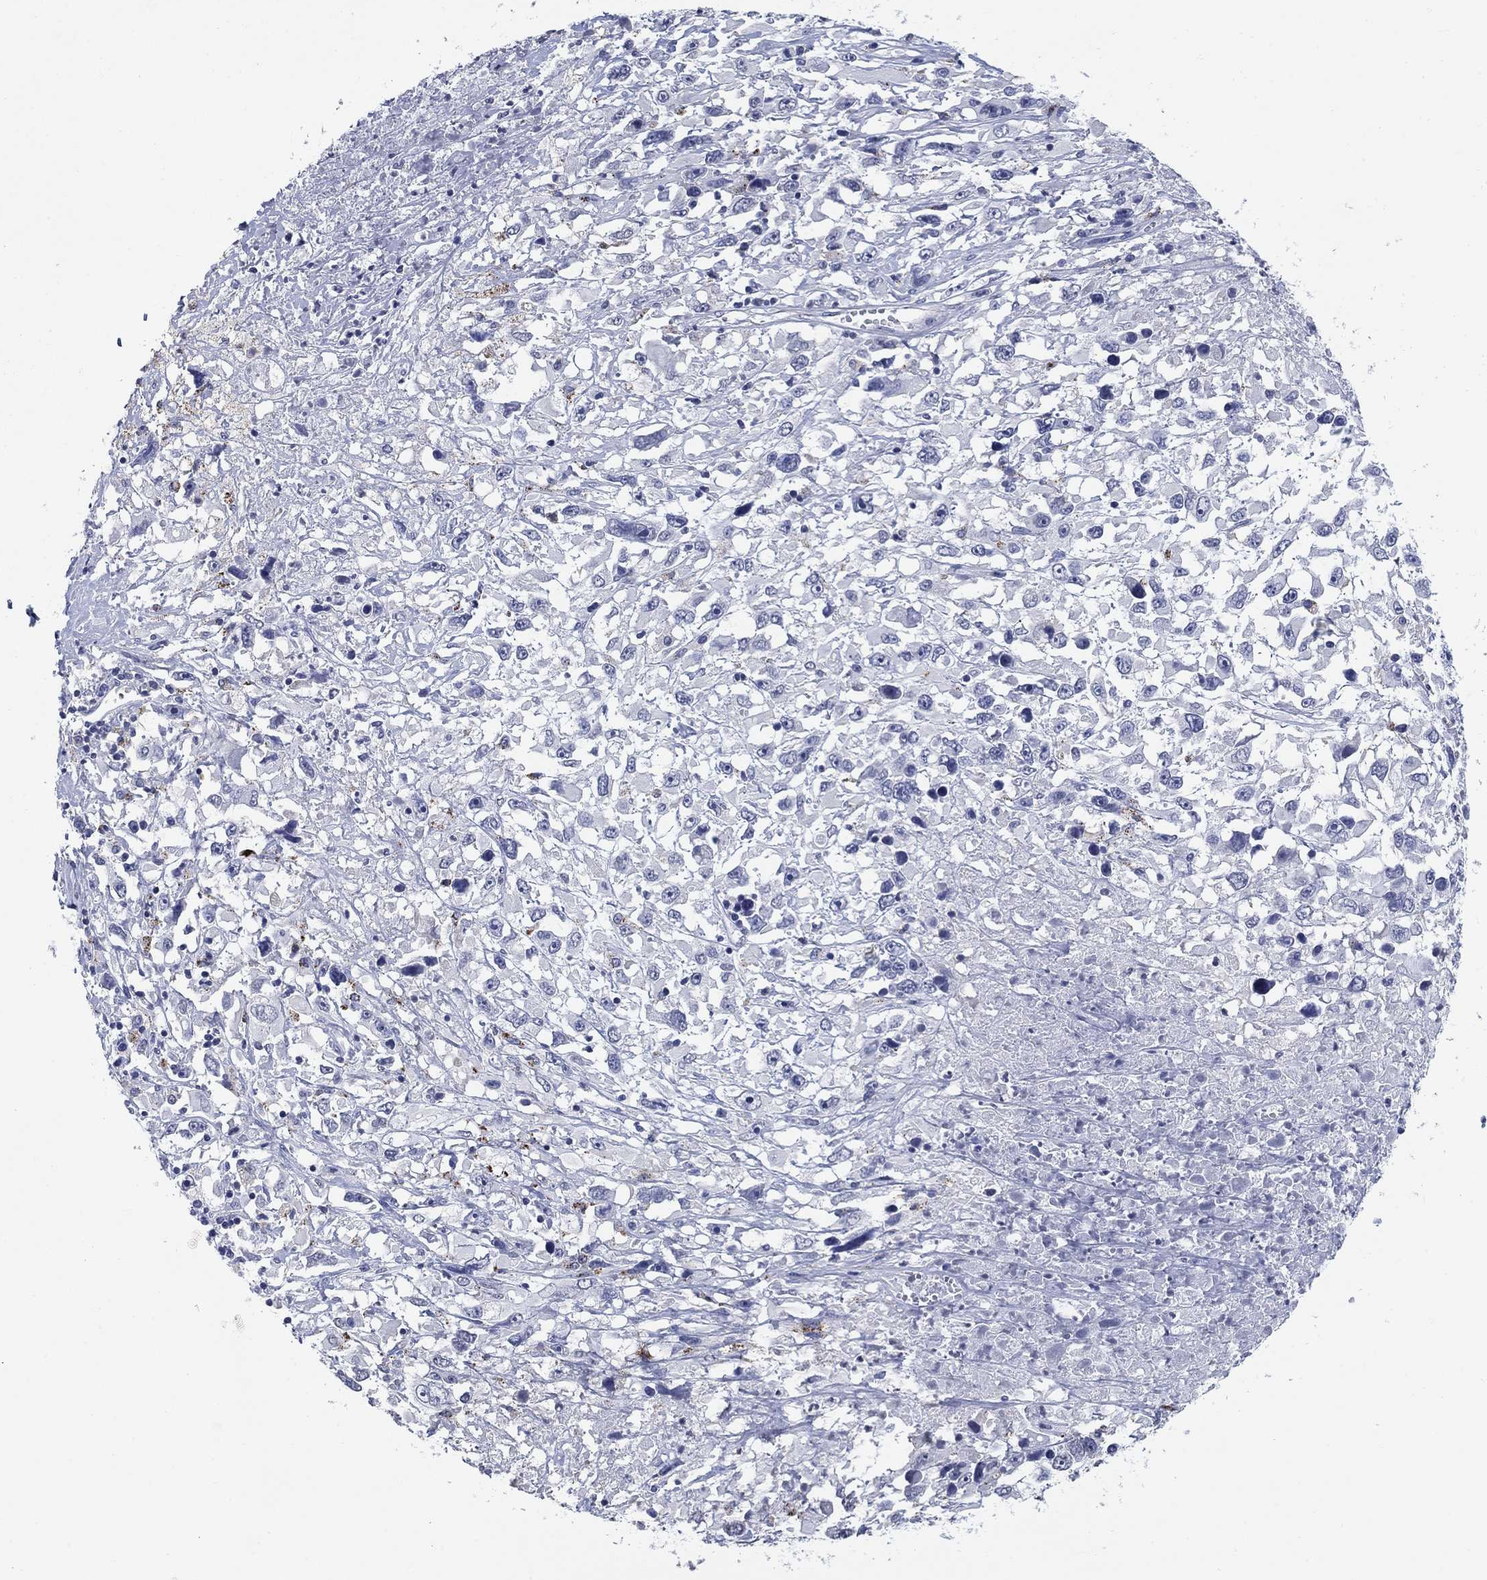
{"staining": {"intensity": "negative", "quantity": "none", "location": "none"}, "tissue": "melanoma", "cell_type": "Tumor cells", "image_type": "cancer", "snomed": [{"axis": "morphology", "description": "Malignant melanoma, Metastatic site"}, {"axis": "topography", "description": "Soft tissue"}], "caption": "Melanoma was stained to show a protein in brown. There is no significant expression in tumor cells.", "gene": "OTUB2", "patient": {"sex": "male", "age": 50}}